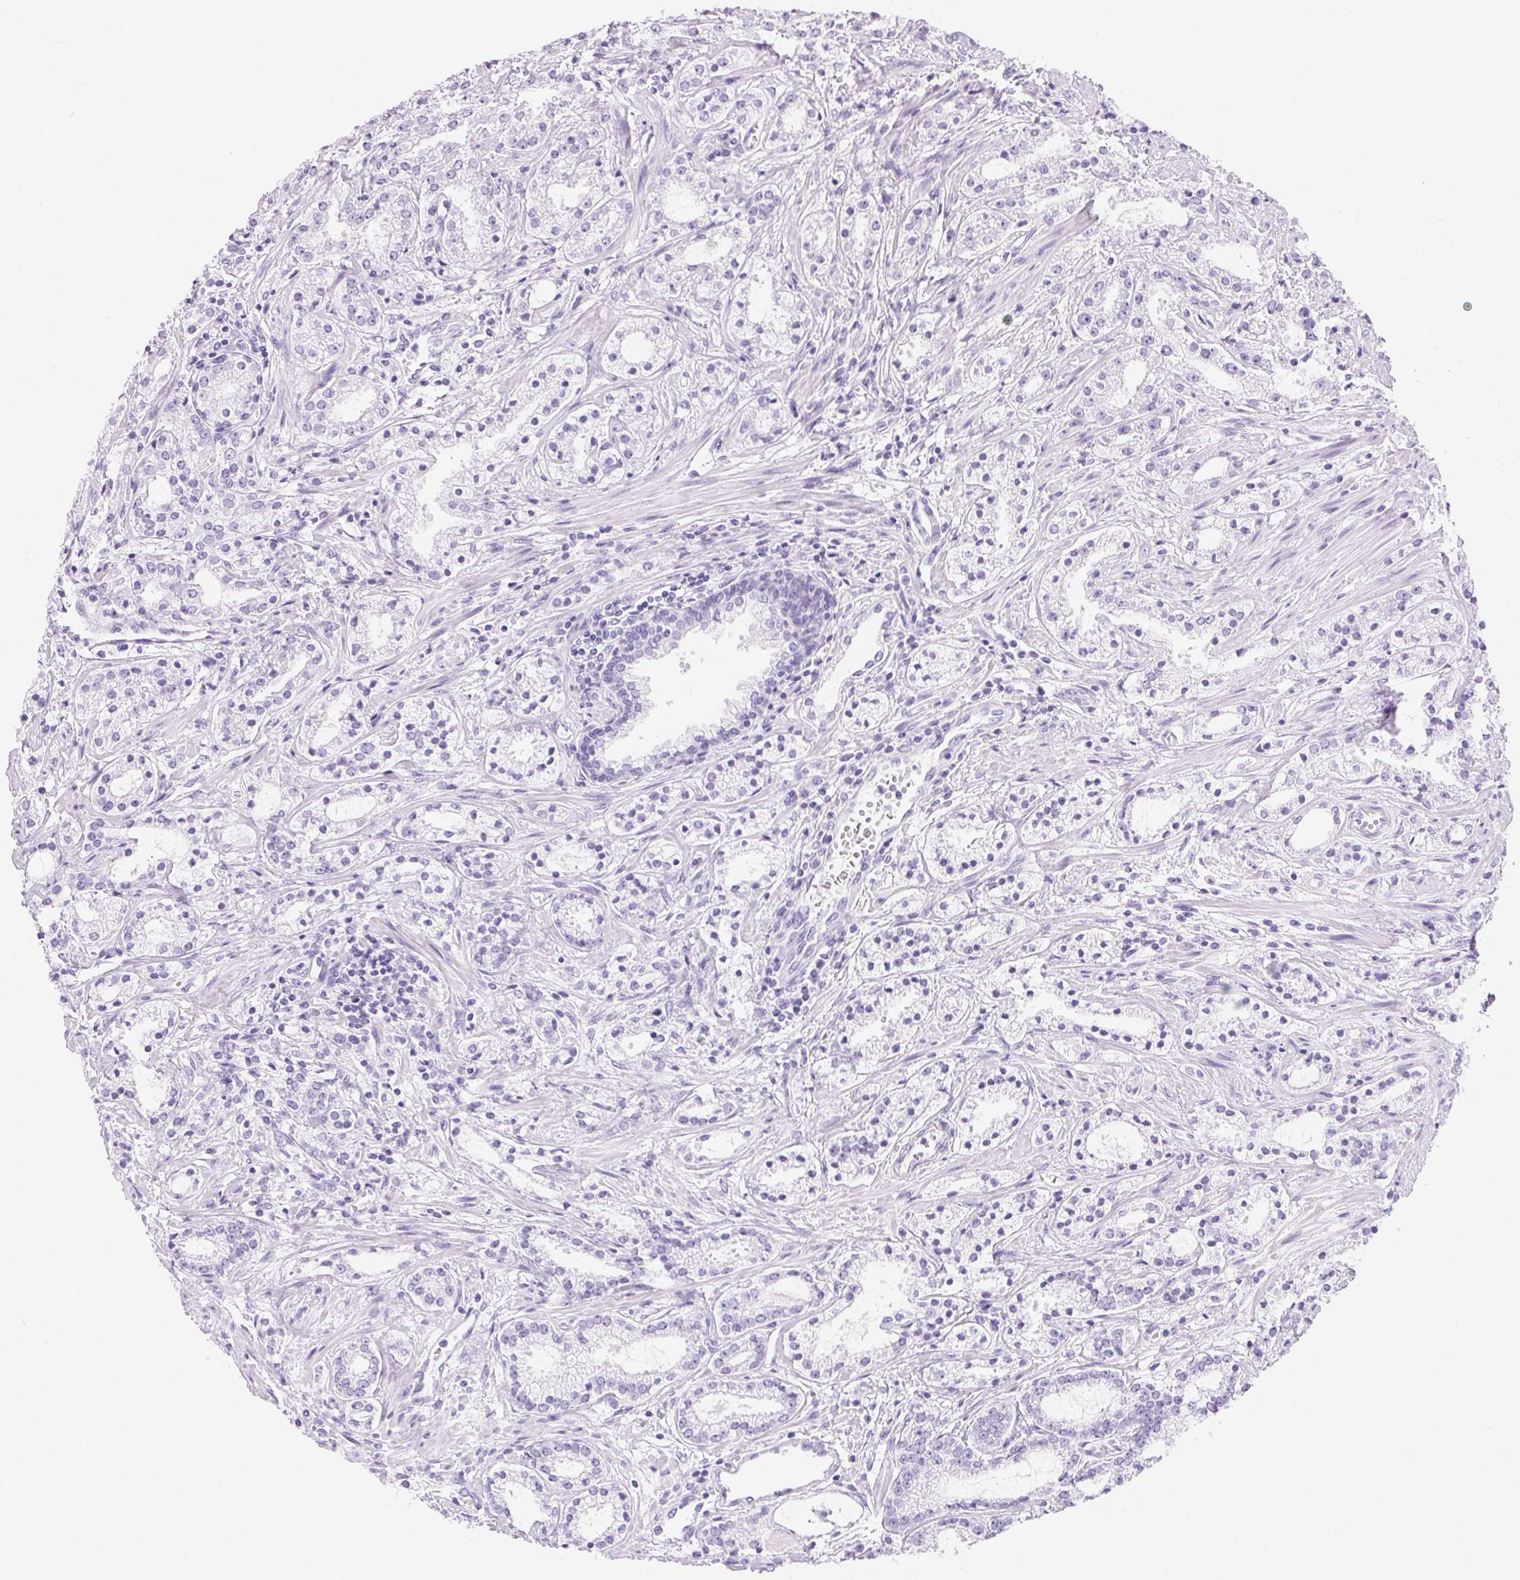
{"staining": {"intensity": "negative", "quantity": "none", "location": "none"}, "tissue": "prostate cancer", "cell_type": "Tumor cells", "image_type": "cancer", "snomed": [{"axis": "morphology", "description": "Adenocarcinoma, Medium grade"}, {"axis": "topography", "description": "Prostate"}], "caption": "Immunohistochemical staining of human medium-grade adenocarcinoma (prostate) demonstrates no significant staining in tumor cells.", "gene": "CLDN16", "patient": {"sex": "male", "age": 57}}